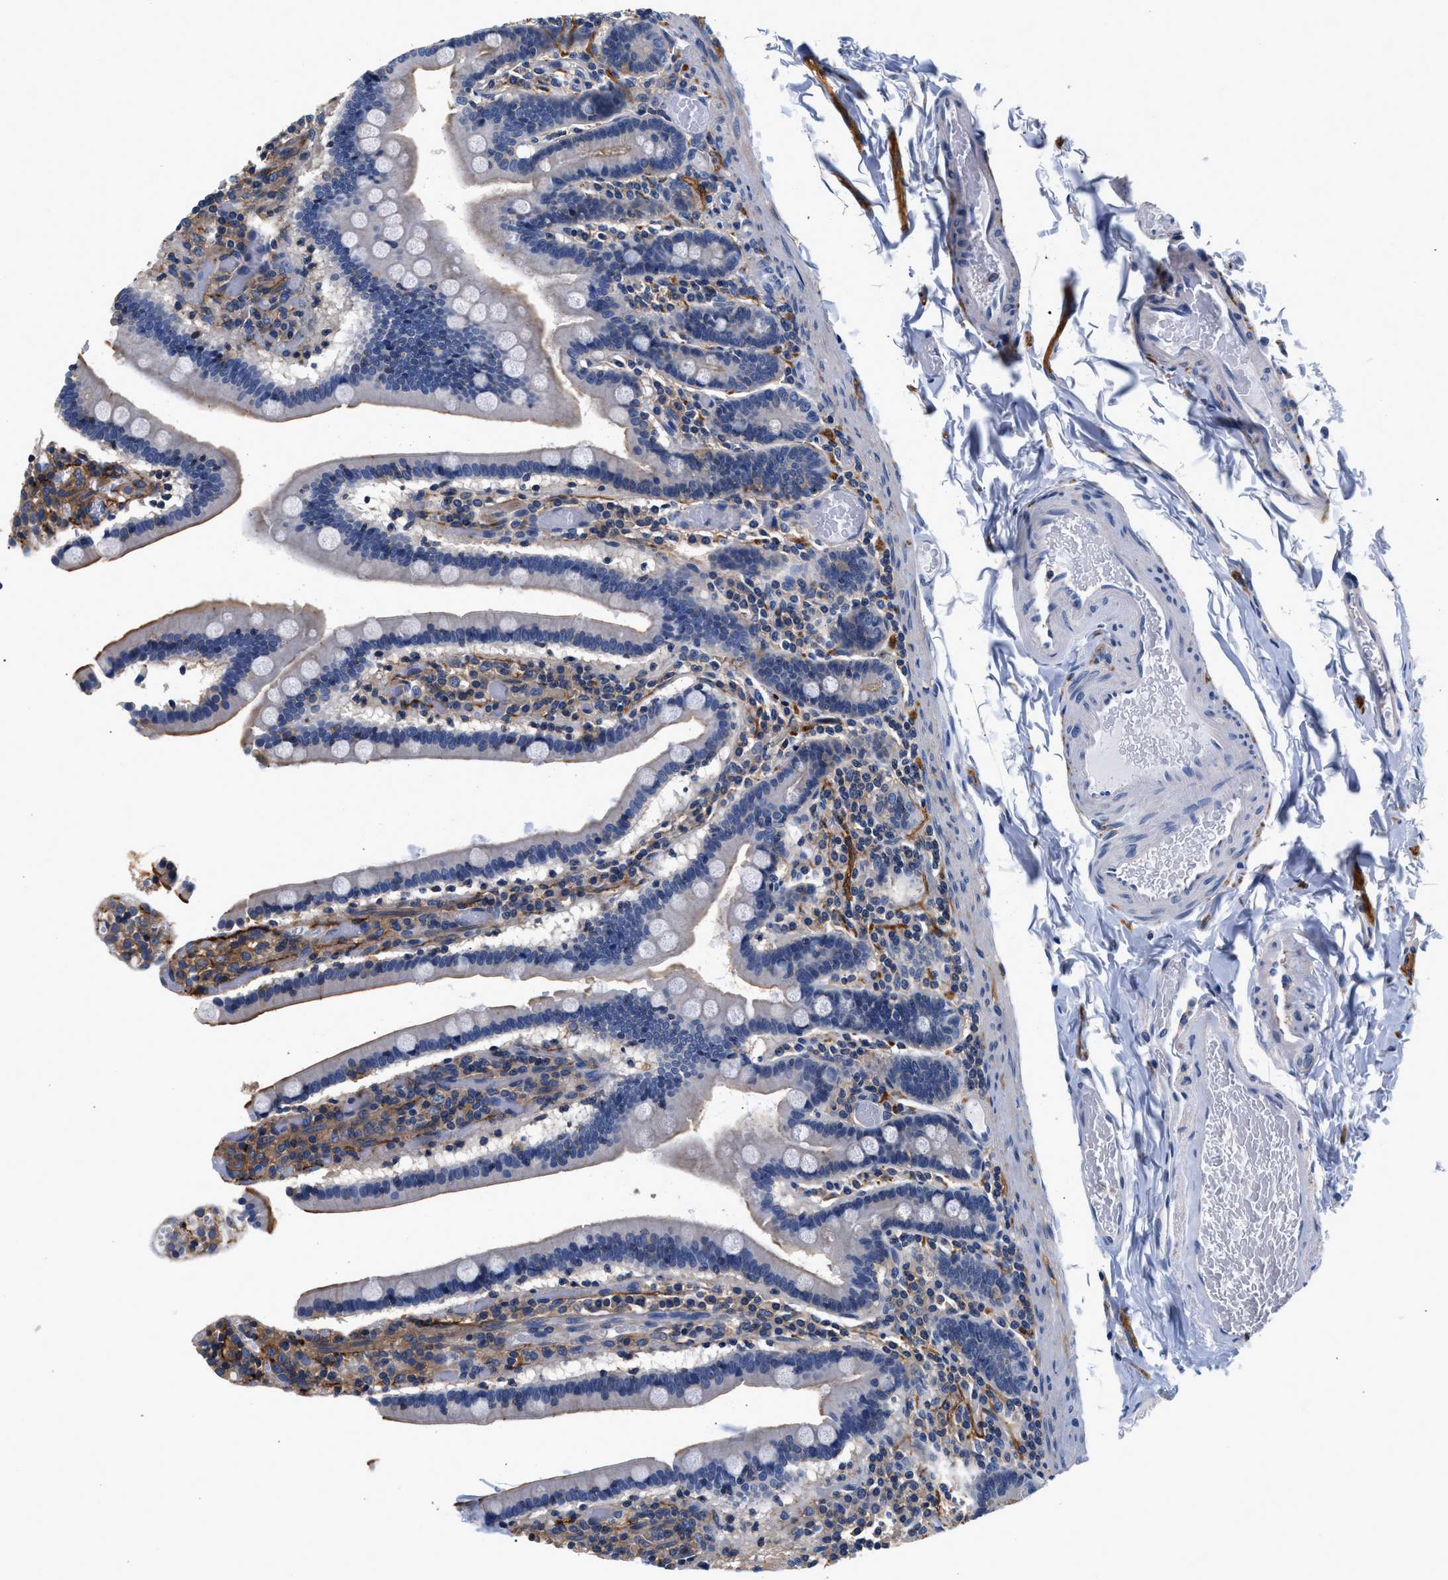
{"staining": {"intensity": "moderate", "quantity": "25%-75%", "location": "cytoplasmic/membranous"}, "tissue": "duodenum", "cell_type": "Glandular cells", "image_type": "normal", "snomed": [{"axis": "morphology", "description": "Normal tissue, NOS"}, {"axis": "topography", "description": "Duodenum"}], "caption": "The immunohistochemical stain labels moderate cytoplasmic/membranous expression in glandular cells of unremarkable duodenum.", "gene": "GNAI3", "patient": {"sex": "female", "age": 53}}